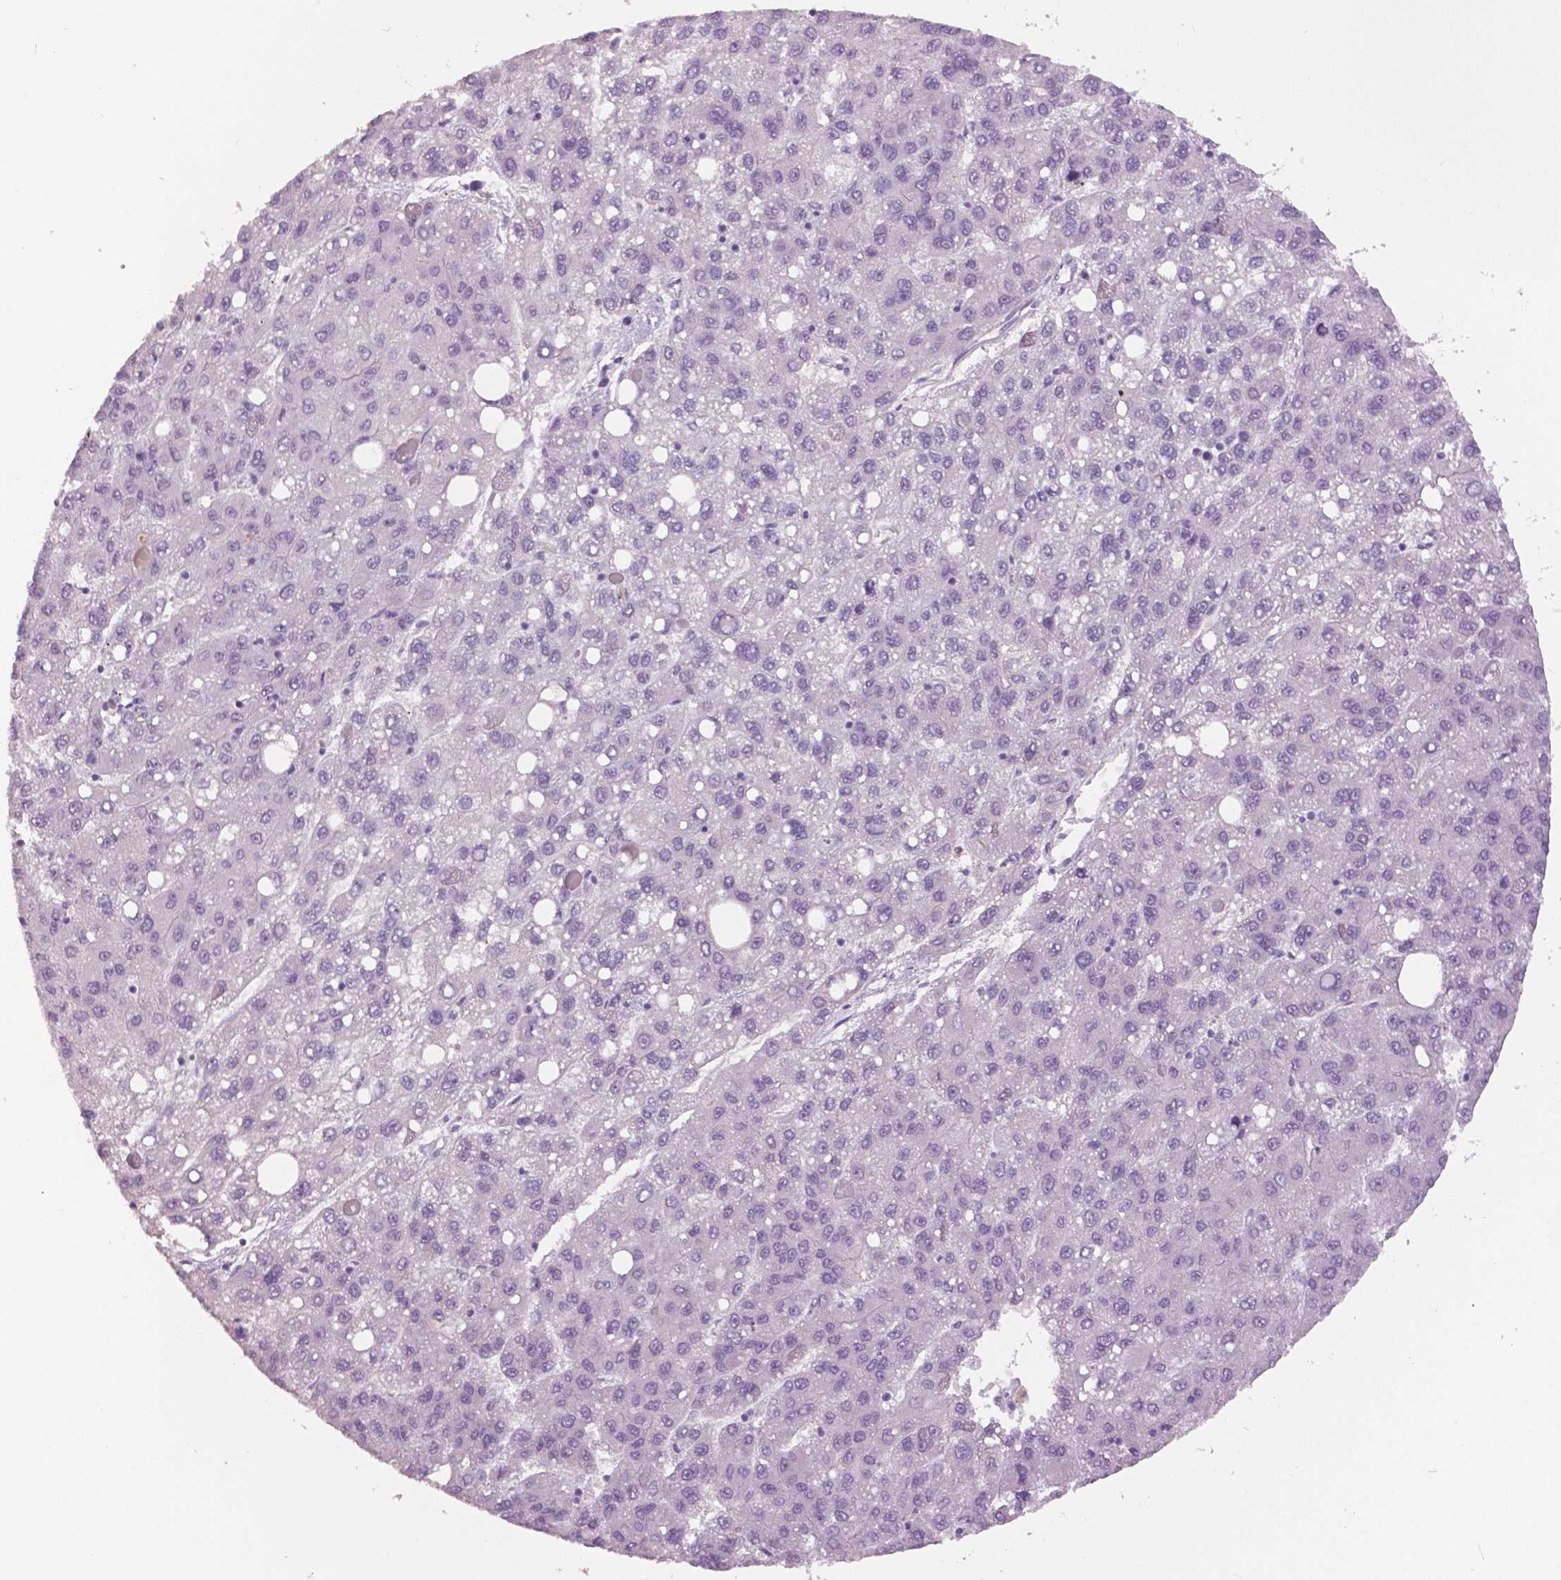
{"staining": {"intensity": "negative", "quantity": "none", "location": "none"}, "tissue": "liver cancer", "cell_type": "Tumor cells", "image_type": "cancer", "snomed": [{"axis": "morphology", "description": "Carcinoma, Hepatocellular, NOS"}, {"axis": "topography", "description": "Liver"}], "caption": "Tumor cells are negative for brown protein staining in hepatocellular carcinoma (liver).", "gene": "GRIN2A", "patient": {"sex": "female", "age": 82}}